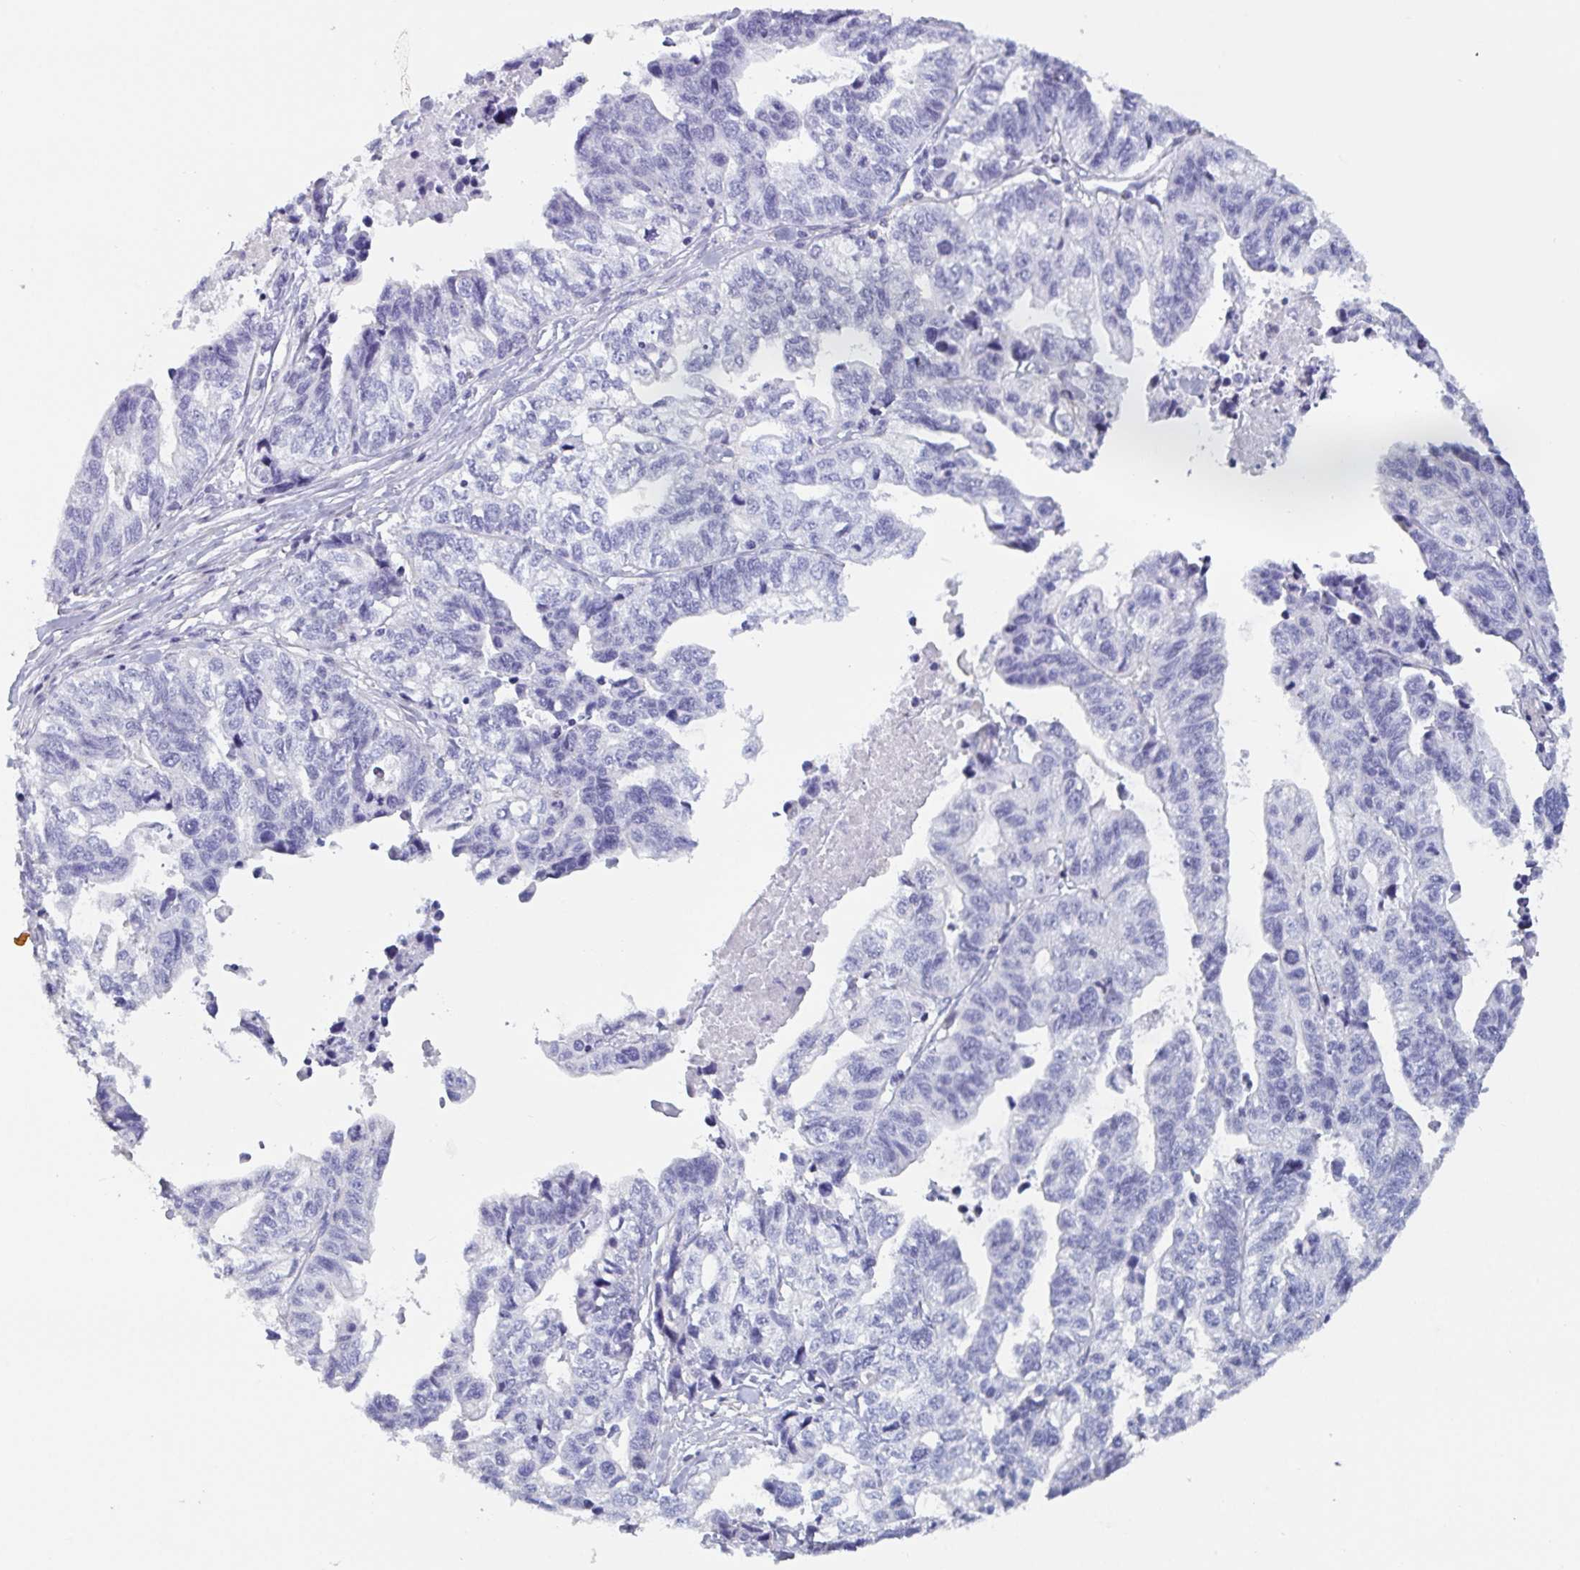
{"staining": {"intensity": "negative", "quantity": "none", "location": "none"}, "tissue": "stomach cancer", "cell_type": "Tumor cells", "image_type": "cancer", "snomed": [{"axis": "morphology", "description": "Adenocarcinoma, NOS"}, {"axis": "topography", "description": "Stomach, upper"}], "caption": "Stomach cancer was stained to show a protein in brown. There is no significant positivity in tumor cells. The staining is performed using DAB (3,3'-diaminobenzidine) brown chromogen with nuclei counter-stained in using hematoxylin.", "gene": "OR5P3", "patient": {"sex": "female", "age": 67}}